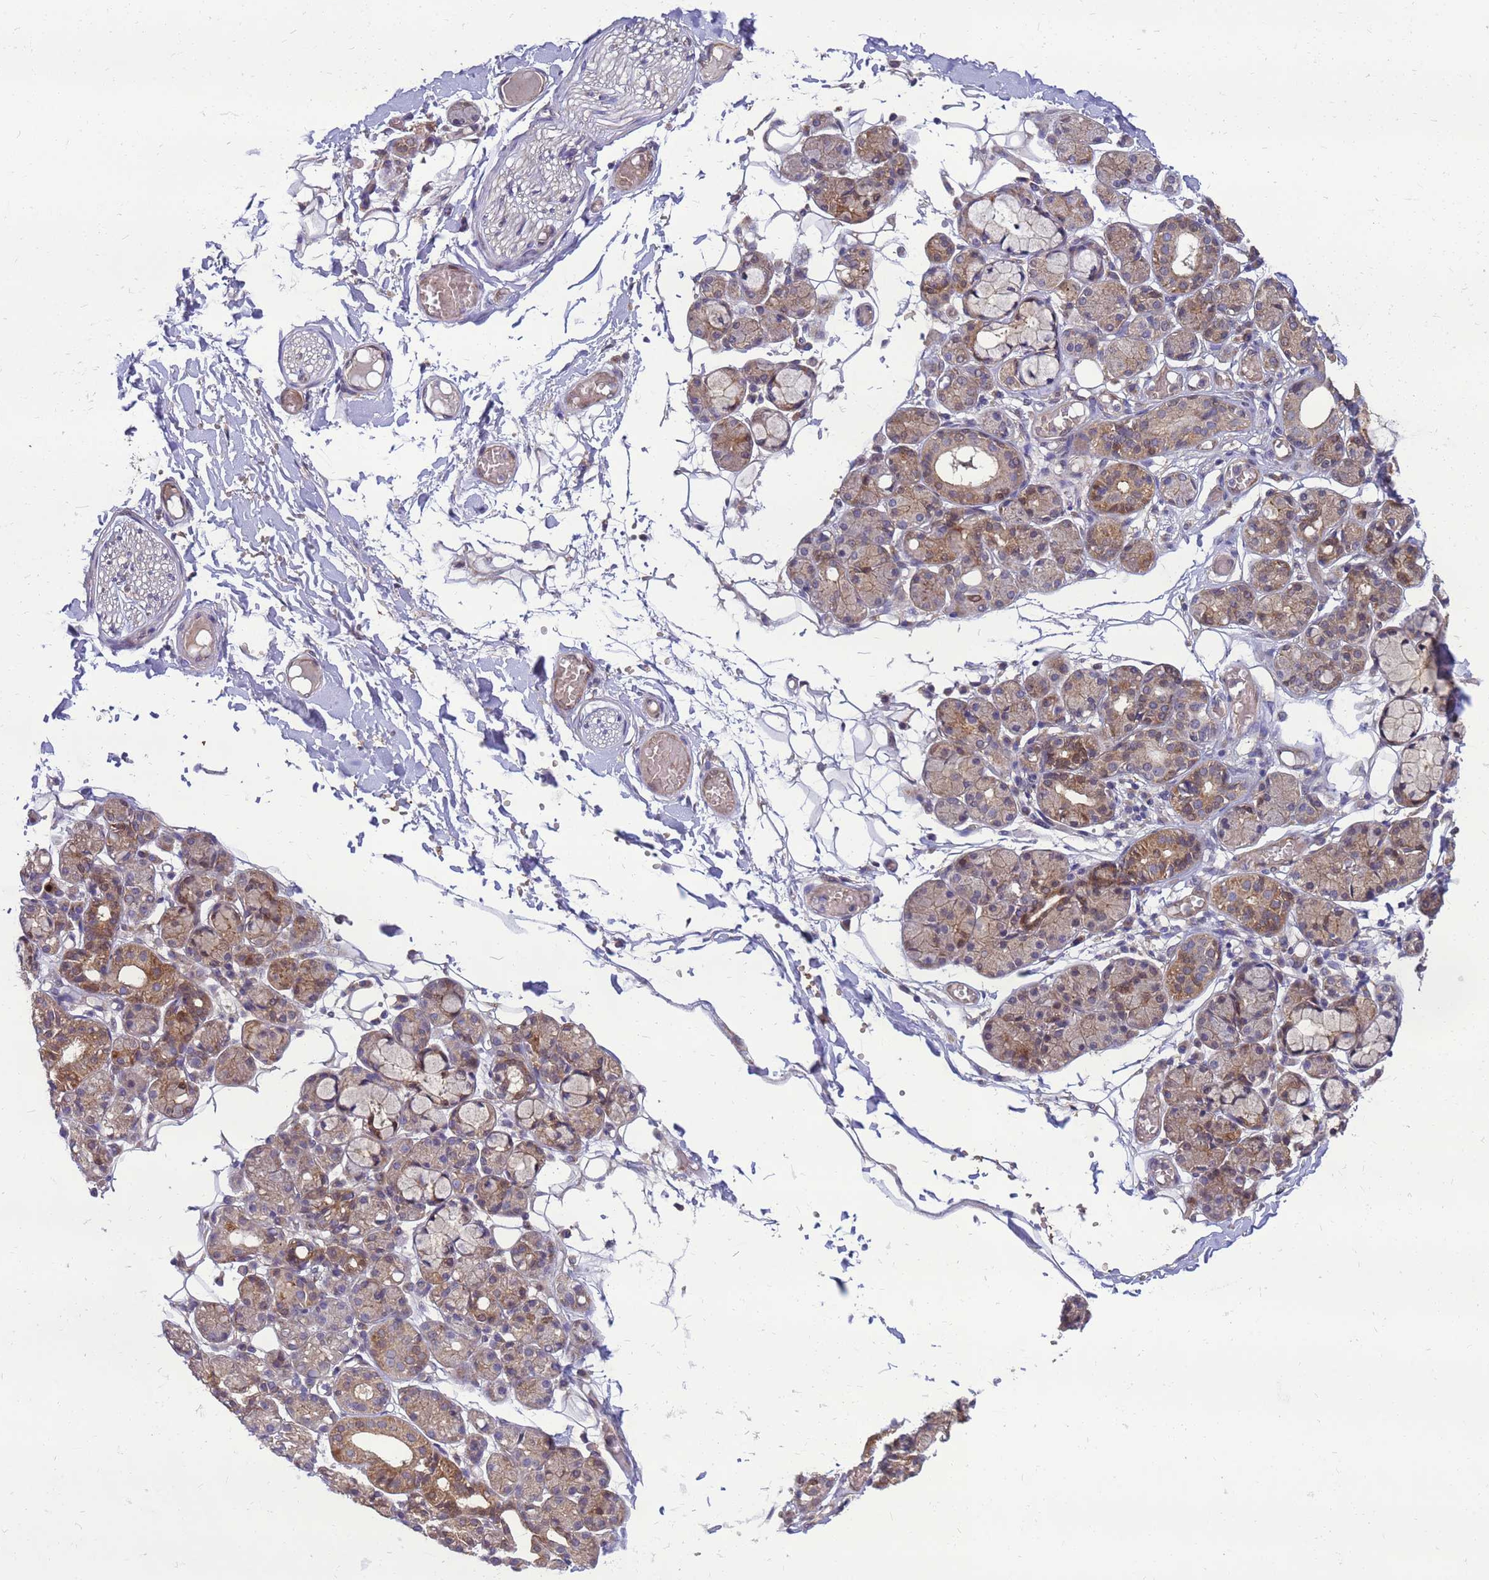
{"staining": {"intensity": "moderate", "quantity": "25%-75%", "location": "cytoplasmic/membranous,nuclear"}, "tissue": "salivary gland", "cell_type": "Glandular cells", "image_type": "normal", "snomed": [{"axis": "morphology", "description": "Normal tissue, NOS"}, {"axis": "topography", "description": "Salivary gland"}], "caption": "Moderate cytoplasmic/membranous,nuclear expression is identified in about 25%-75% of glandular cells in normal salivary gland. Using DAB (brown) and hematoxylin (blue) stains, captured at high magnification using brightfield microscopy.", "gene": "EIF4EBP3", "patient": {"sex": "male", "age": 63}}